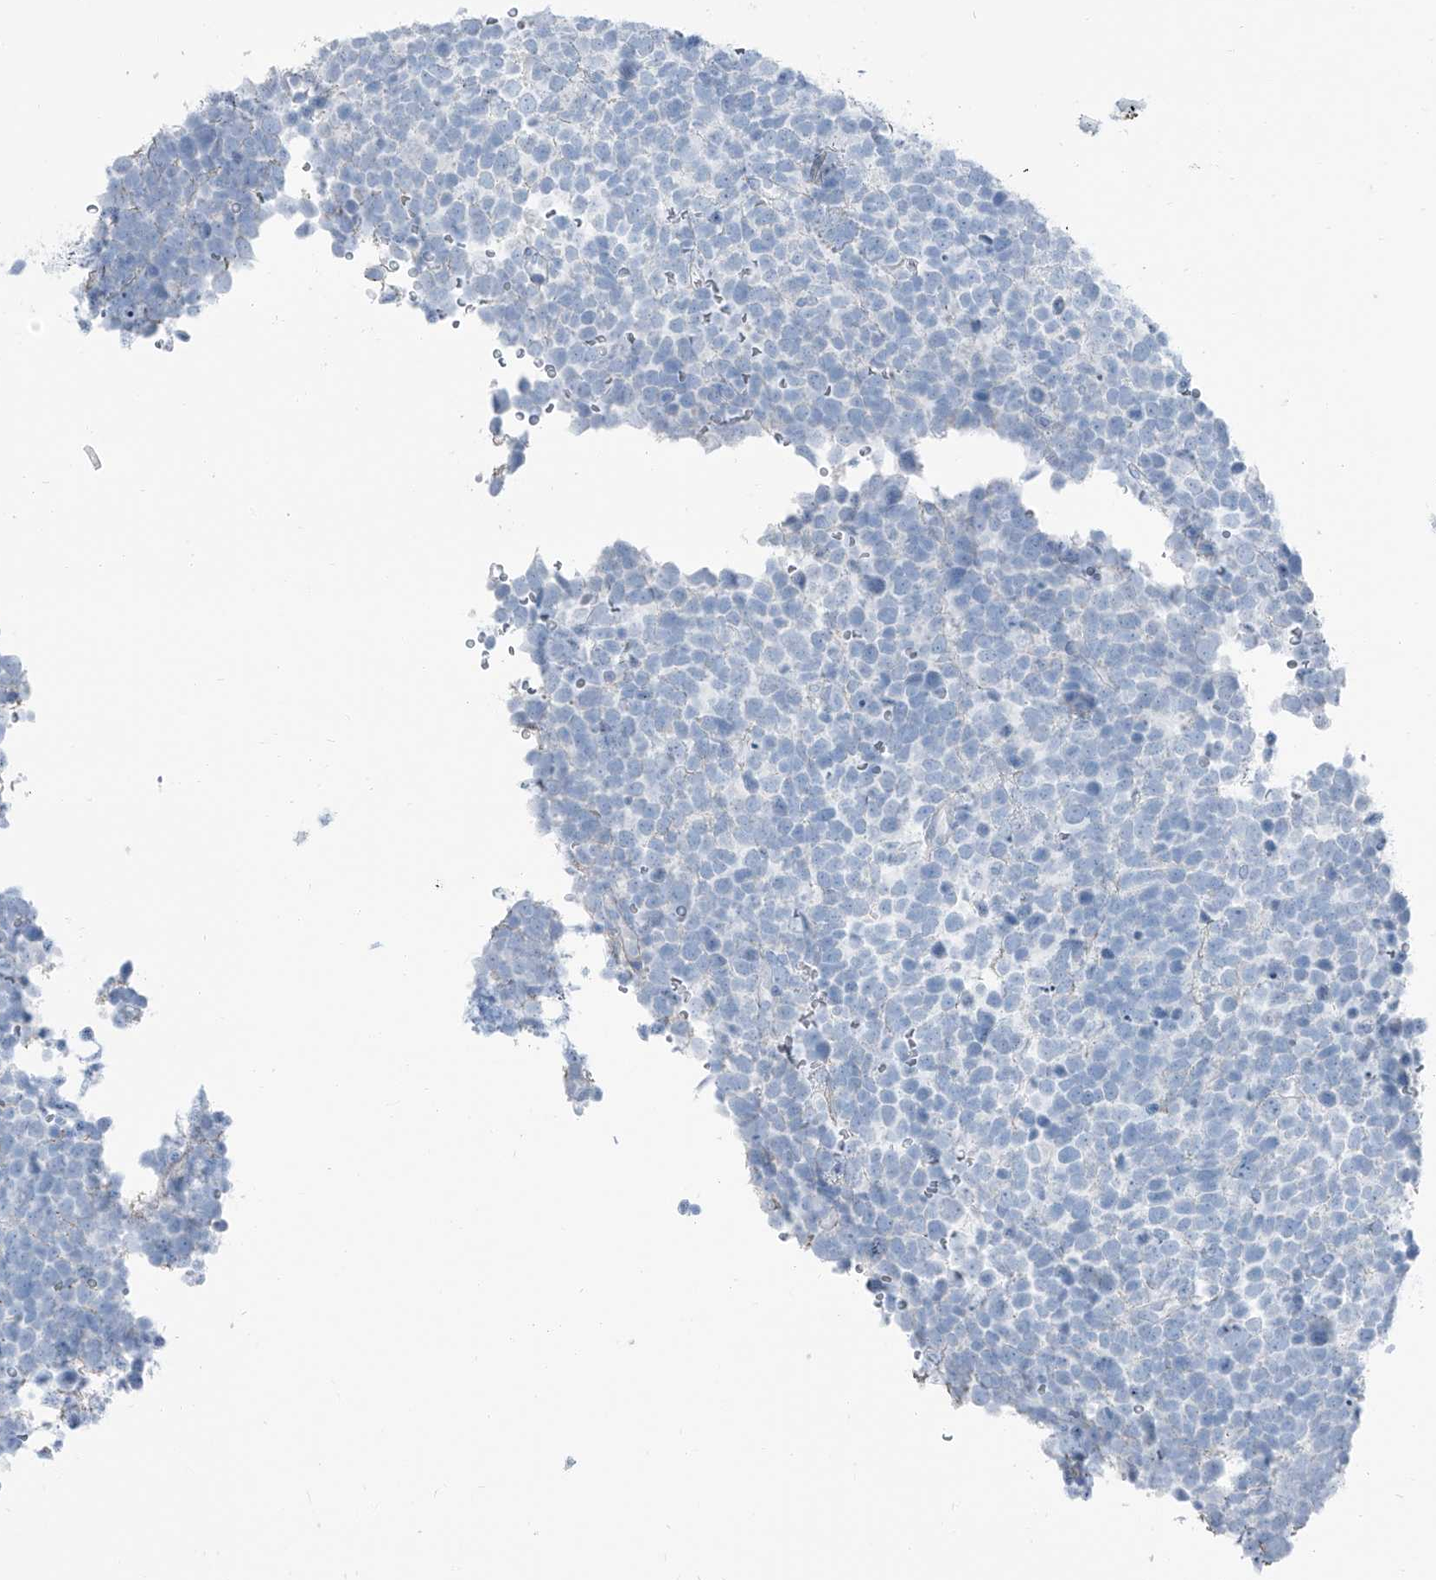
{"staining": {"intensity": "negative", "quantity": "none", "location": "none"}, "tissue": "urothelial cancer", "cell_type": "Tumor cells", "image_type": "cancer", "snomed": [{"axis": "morphology", "description": "Urothelial carcinoma, High grade"}, {"axis": "topography", "description": "Urinary bladder"}], "caption": "An image of urothelial cancer stained for a protein shows no brown staining in tumor cells.", "gene": "RGN", "patient": {"sex": "female", "age": 82}}